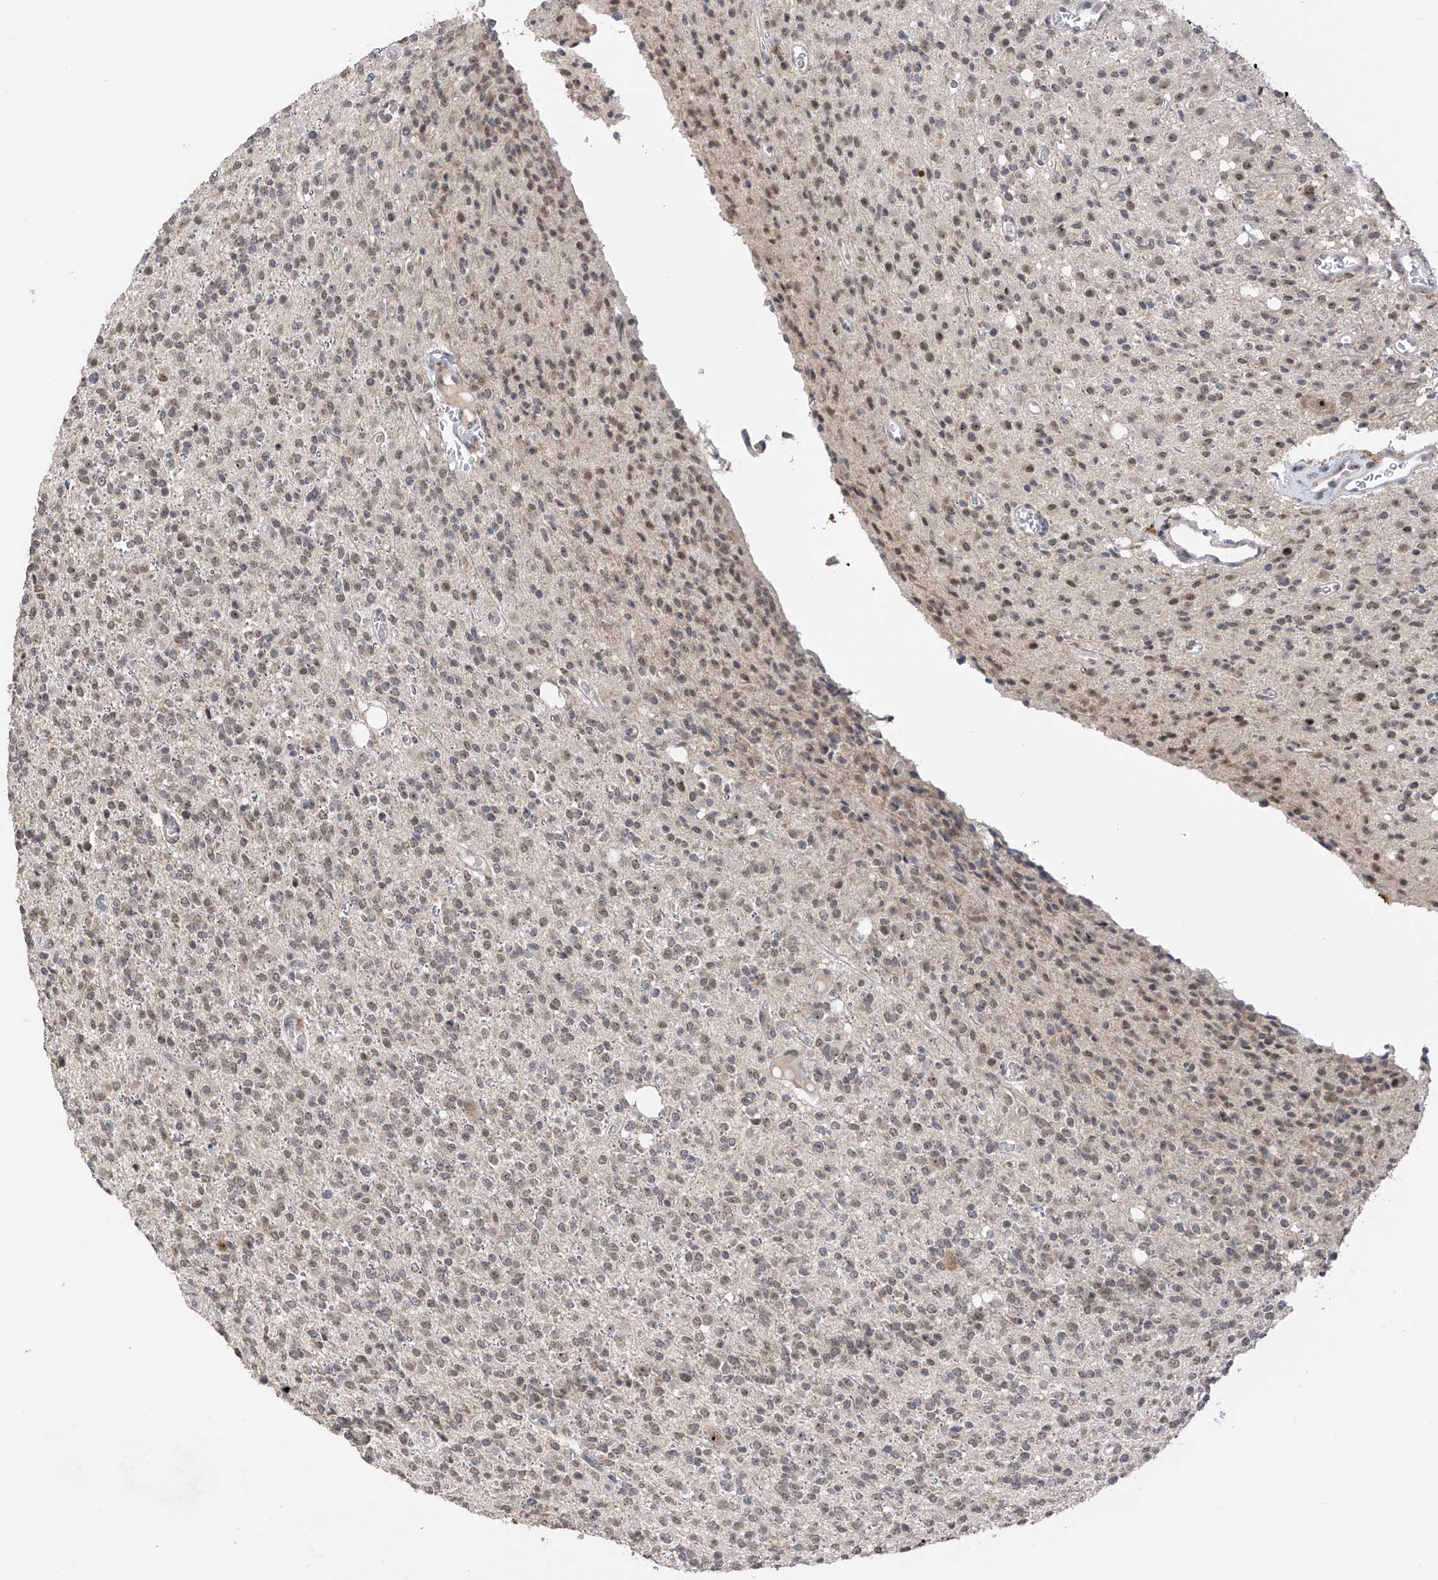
{"staining": {"intensity": "weak", "quantity": "25%-75%", "location": "nuclear"}, "tissue": "glioma", "cell_type": "Tumor cells", "image_type": "cancer", "snomed": [{"axis": "morphology", "description": "Glioma, malignant, High grade"}, {"axis": "topography", "description": "Brain"}], "caption": "IHC micrograph of neoplastic tissue: human glioma stained using IHC shows low levels of weak protein expression localized specifically in the nuclear of tumor cells, appearing as a nuclear brown color.", "gene": "C1orf131", "patient": {"sex": "male", "age": 34}}